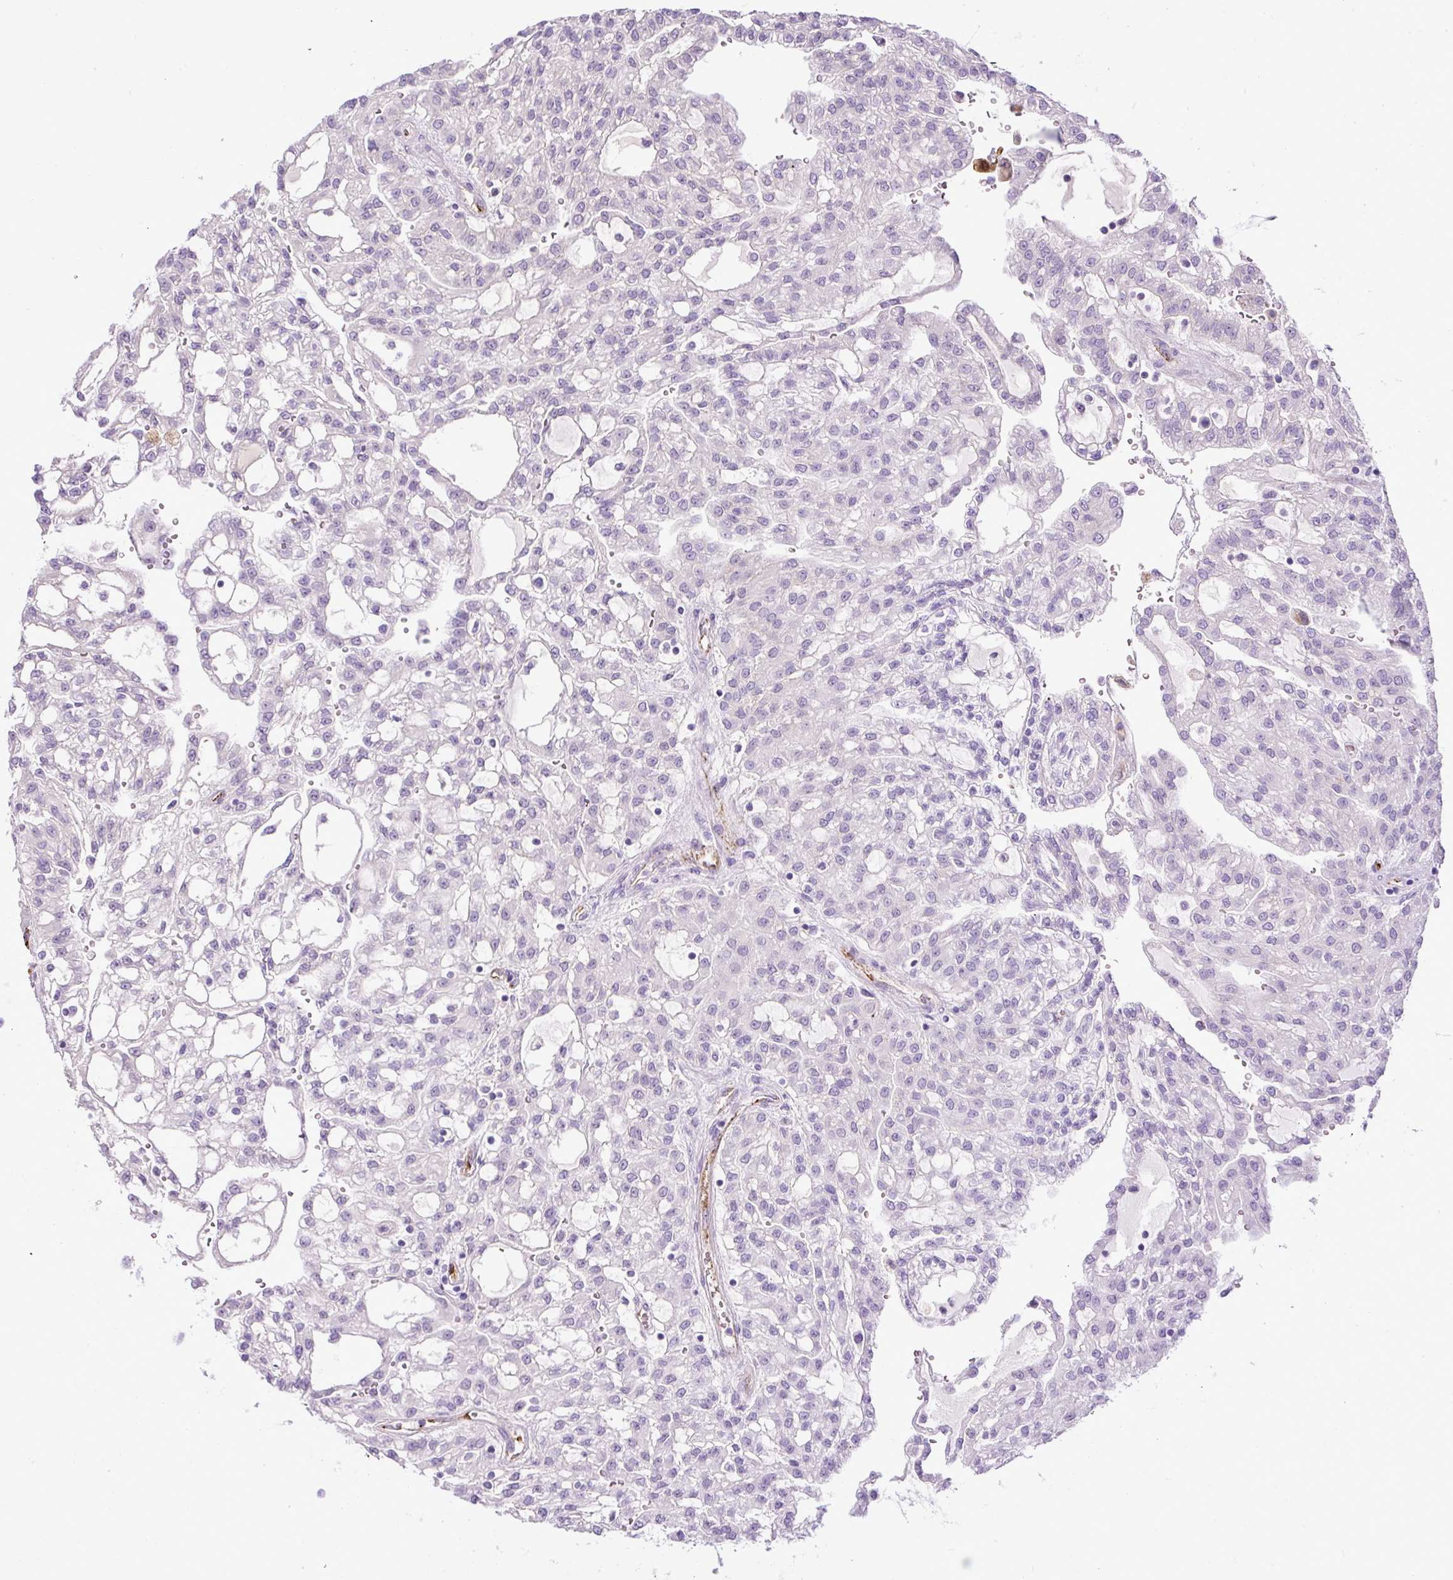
{"staining": {"intensity": "negative", "quantity": "none", "location": "none"}, "tissue": "renal cancer", "cell_type": "Tumor cells", "image_type": "cancer", "snomed": [{"axis": "morphology", "description": "Adenocarcinoma, NOS"}, {"axis": "topography", "description": "Kidney"}], "caption": "An immunohistochemistry (IHC) photomicrograph of adenocarcinoma (renal) is shown. There is no staining in tumor cells of adenocarcinoma (renal).", "gene": "LEFTY2", "patient": {"sex": "male", "age": 63}}